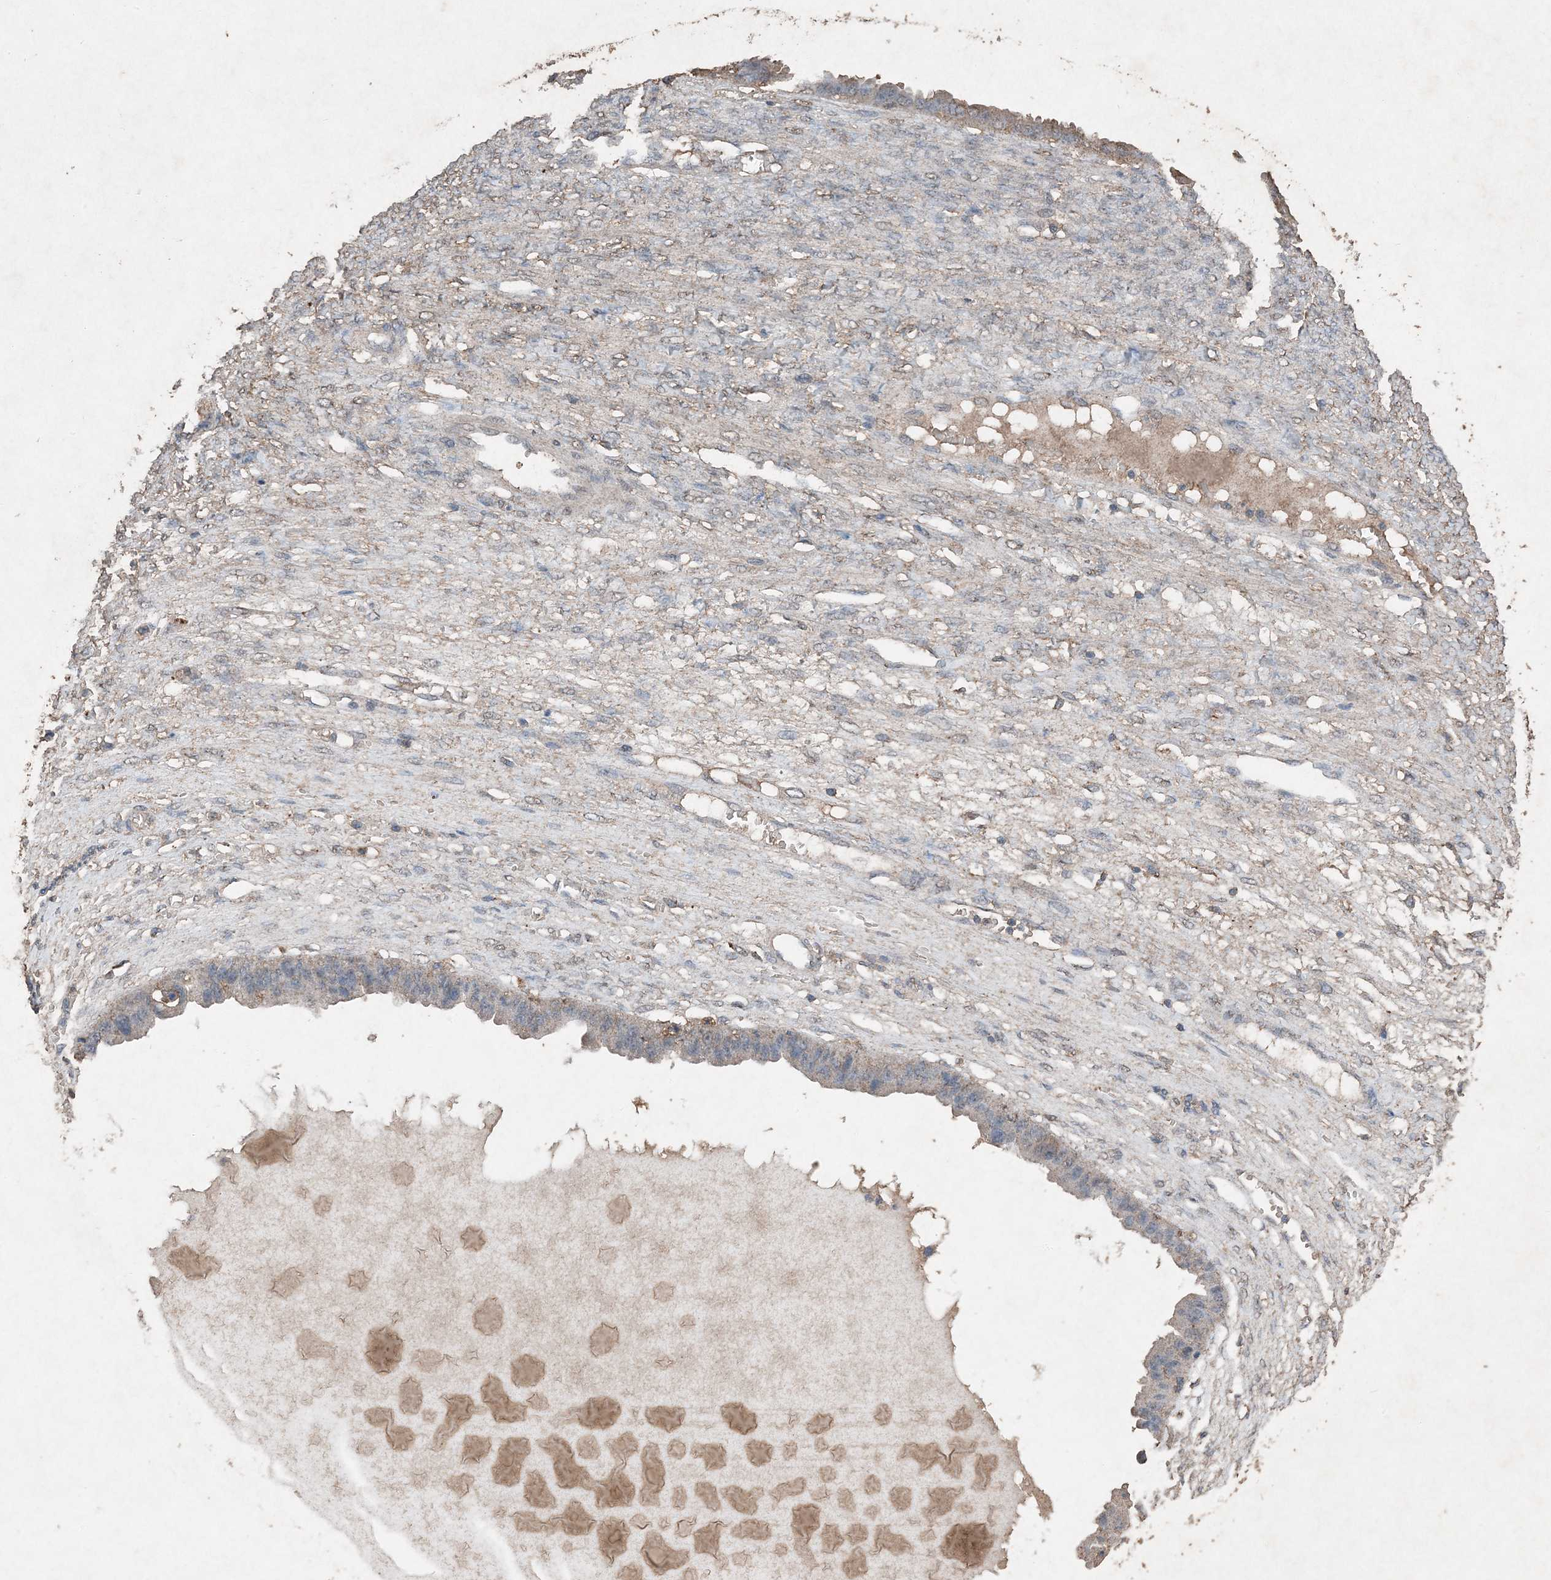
{"staining": {"intensity": "weak", "quantity": "25%-75%", "location": "cytoplasmic/membranous"}, "tissue": "ovarian cancer", "cell_type": "Tumor cells", "image_type": "cancer", "snomed": [{"axis": "morphology", "description": "Cystadenocarcinoma, serous, NOS"}, {"axis": "topography", "description": "Ovary"}], "caption": "Protein expression analysis of human ovarian cancer reveals weak cytoplasmic/membranous positivity in approximately 25%-75% of tumor cells.", "gene": "FCN3", "patient": {"sex": "female", "age": 58}}